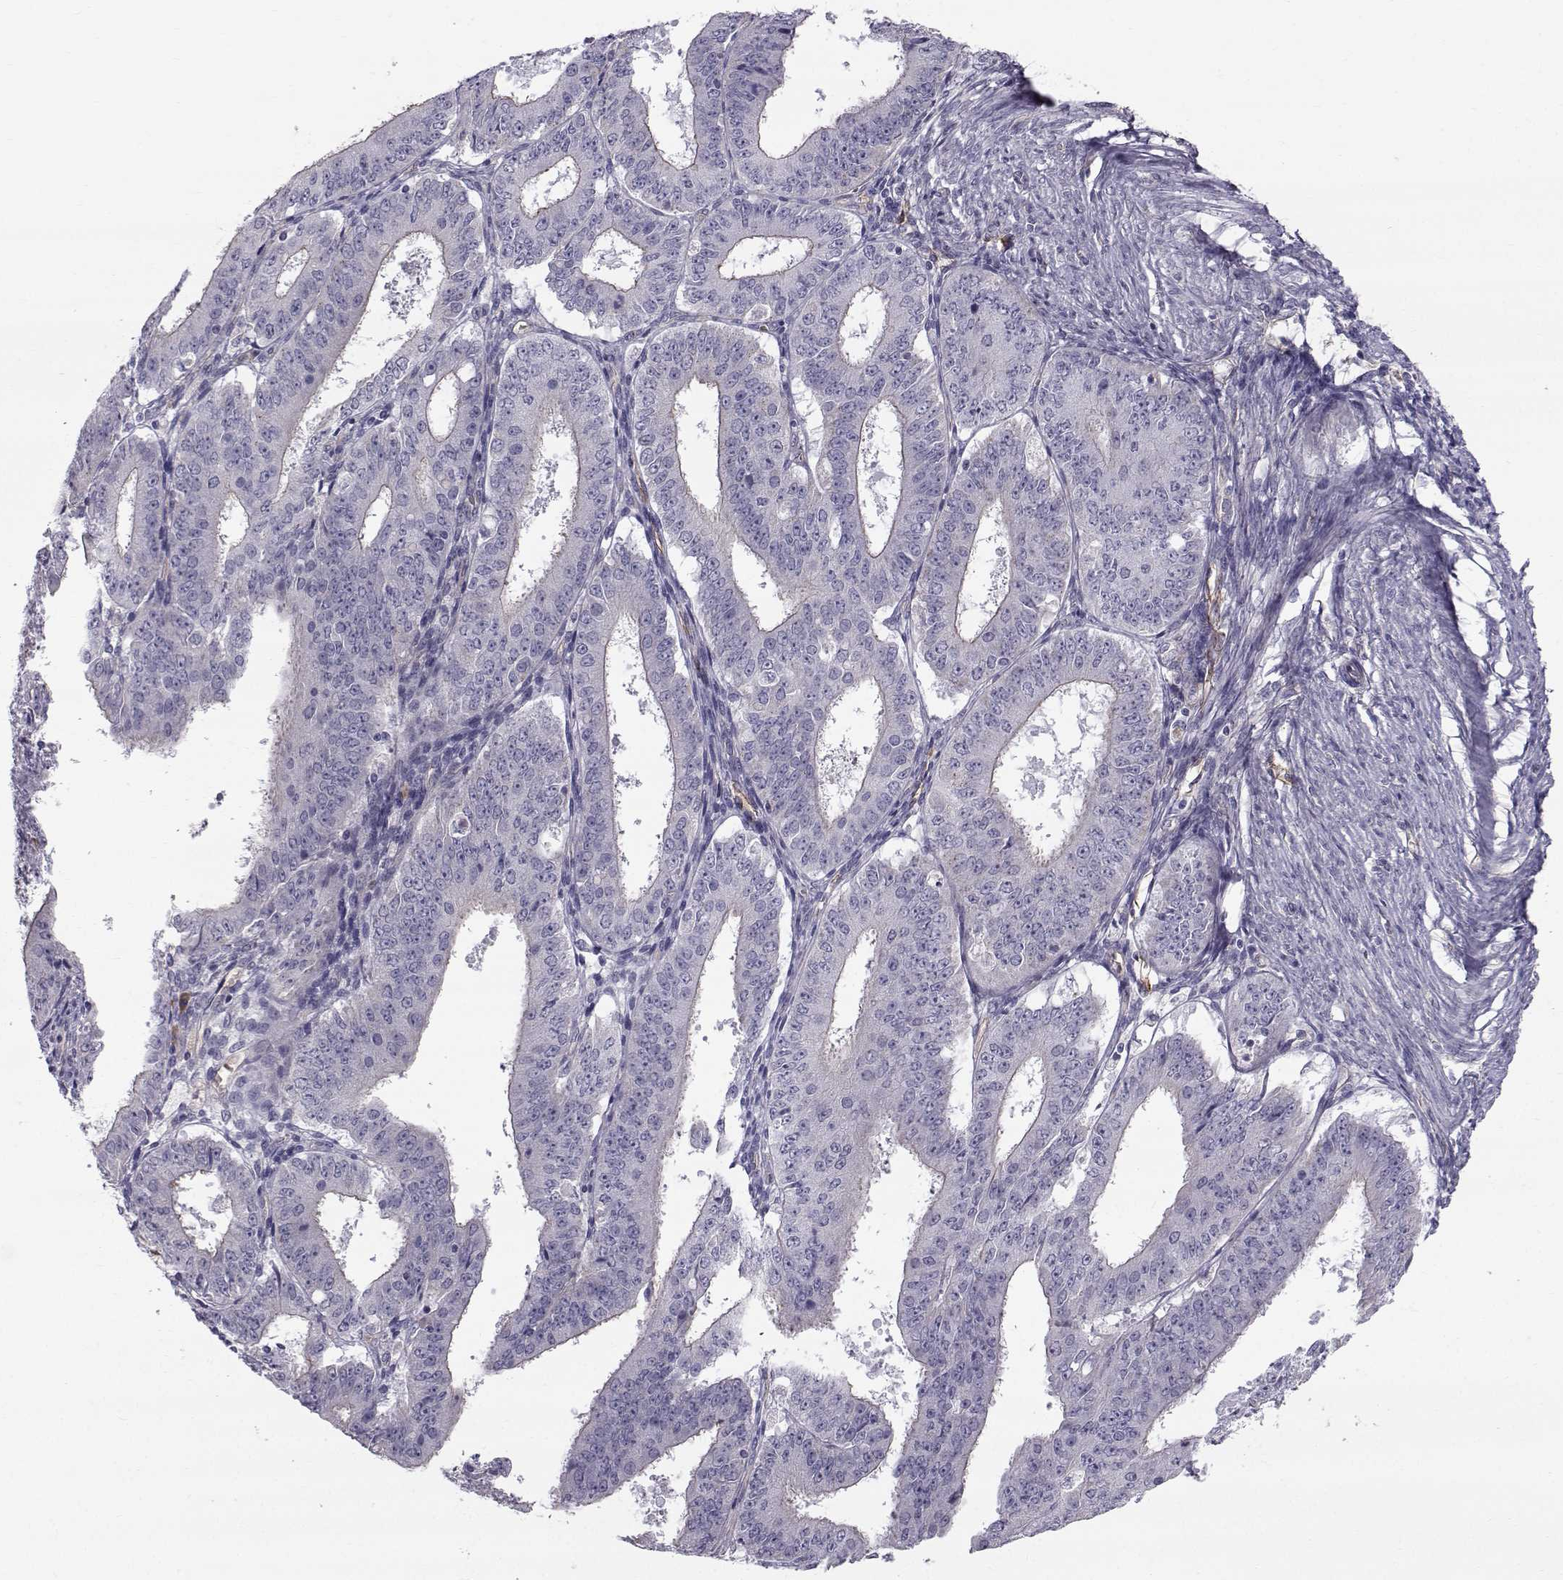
{"staining": {"intensity": "negative", "quantity": "none", "location": "none"}, "tissue": "ovarian cancer", "cell_type": "Tumor cells", "image_type": "cancer", "snomed": [{"axis": "morphology", "description": "Carcinoma, endometroid"}, {"axis": "topography", "description": "Ovary"}], "caption": "Ovarian endometroid carcinoma stained for a protein using immunohistochemistry (IHC) exhibits no expression tumor cells.", "gene": "QPCT", "patient": {"sex": "female", "age": 42}}